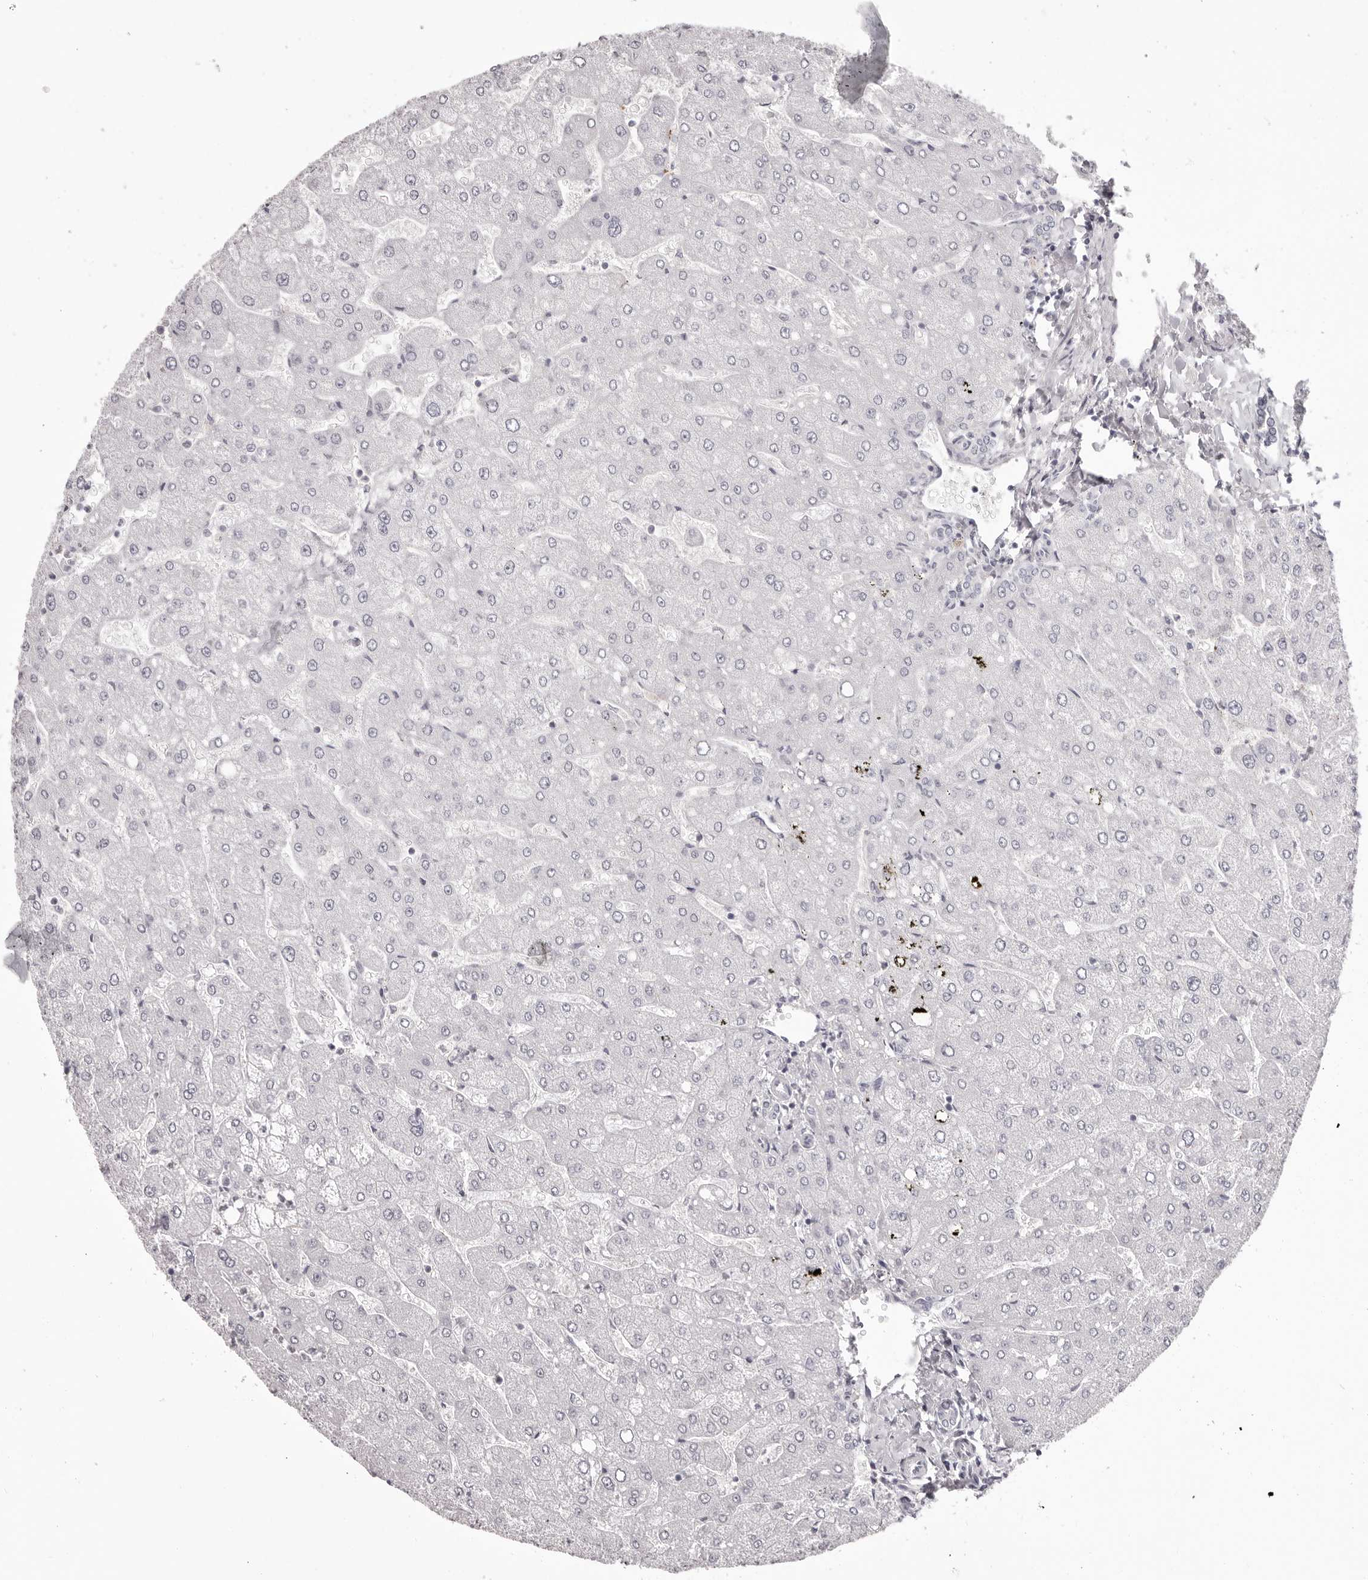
{"staining": {"intensity": "negative", "quantity": "none", "location": "none"}, "tissue": "liver", "cell_type": "Cholangiocytes", "image_type": "normal", "snomed": [{"axis": "morphology", "description": "Normal tissue, NOS"}, {"axis": "topography", "description": "Liver"}], "caption": "There is no significant positivity in cholangiocytes of liver. Nuclei are stained in blue.", "gene": "OTUD3", "patient": {"sex": "male", "age": 55}}